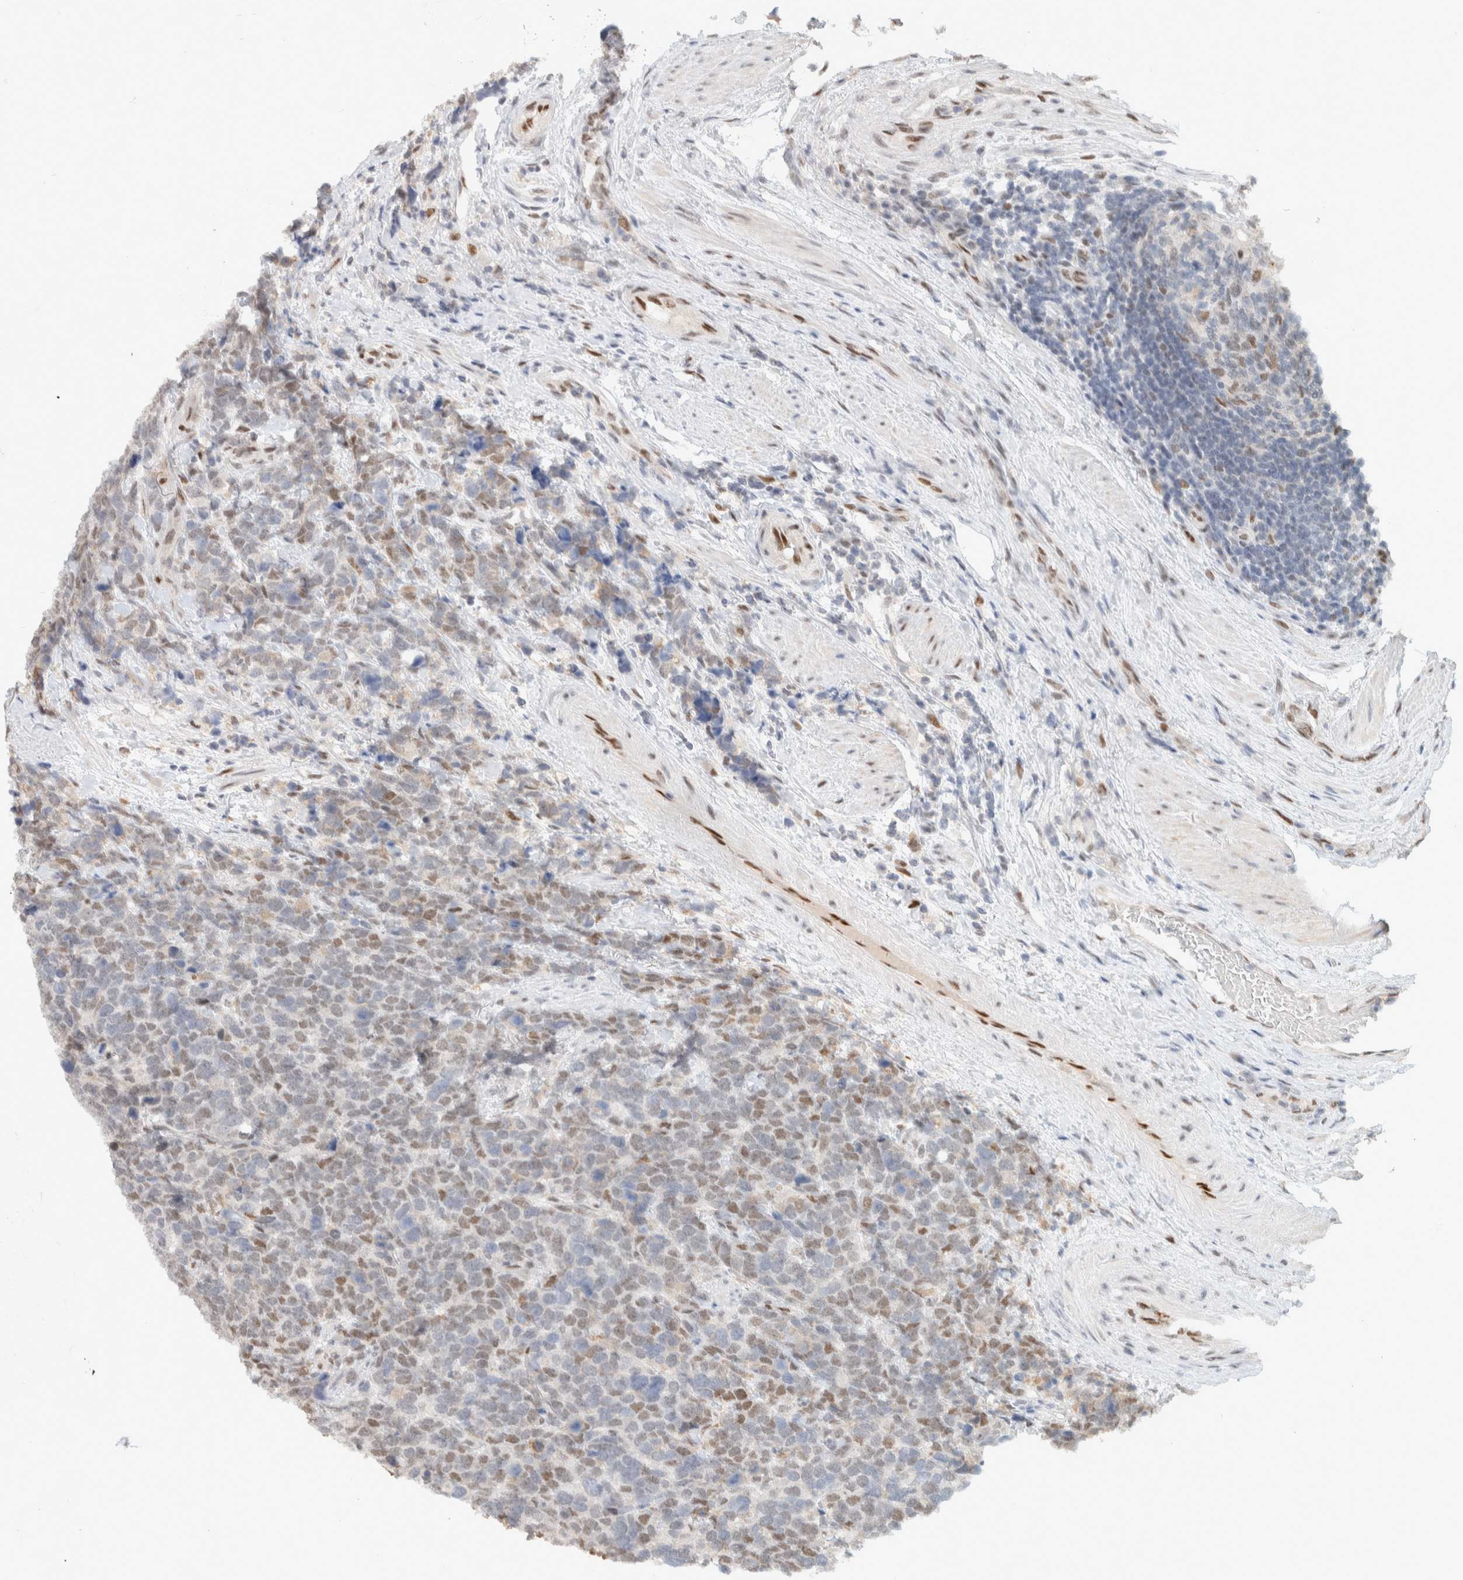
{"staining": {"intensity": "weak", "quantity": "25%-75%", "location": "nuclear"}, "tissue": "urothelial cancer", "cell_type": "Tumor cells", "image_type": "cancer", "snomed": [{"axis": "morphology", "description": "Urothelial carcinoma, High grade"}, {"axis": "topography", "description": "Urinary bladder"}], "caption": "Brown immunohistochemical staining in human urothelial cancer exhibits weak nuclear expression in about 25%-75% of tumor cells.", "gene": "PUS7", "patient": {"sex": "female", "age": 82}}